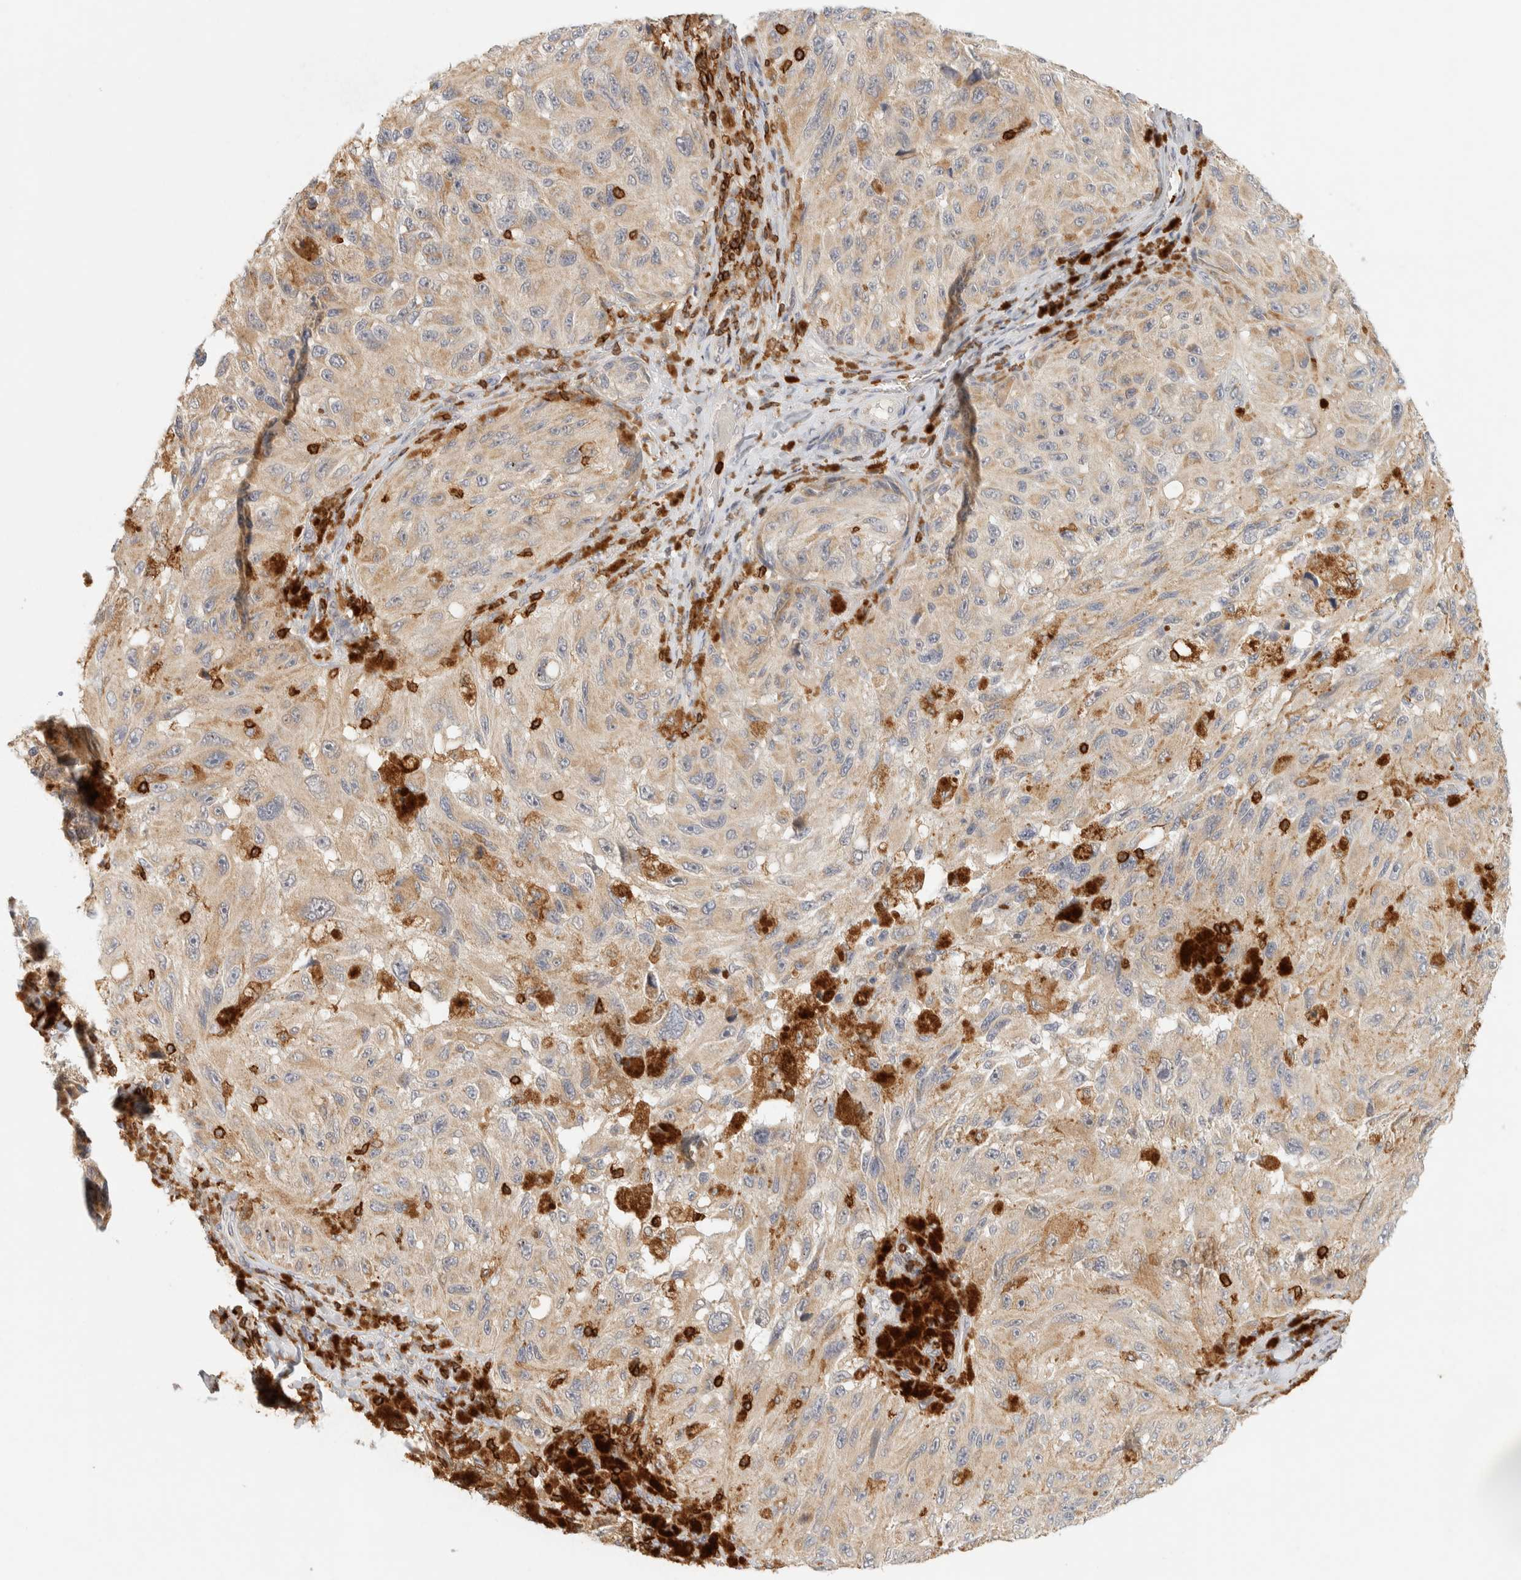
{"staining": {"intensity": "weak", "quantity": ">75%", "location": "cytoplasmic/membranous"}, "tissue": "melanoma", "cell_type": "Tumor cells", "image_type": "cancer", "snomed": [{"axis": "morphology", "description": "Malignant melanoma, NOS"}, {"axis": "topography", "description": "Skin"}], "caption": "Immunohistochemistry histopathology image of human malignant melanoma stained for a protein (brown), which reveals low levels of weak cytoplasmic/membranous staining in approximately >75% of tumor cells.", "gene": "RUNDC1", "patient": {"sex": "female", "age": 73}}